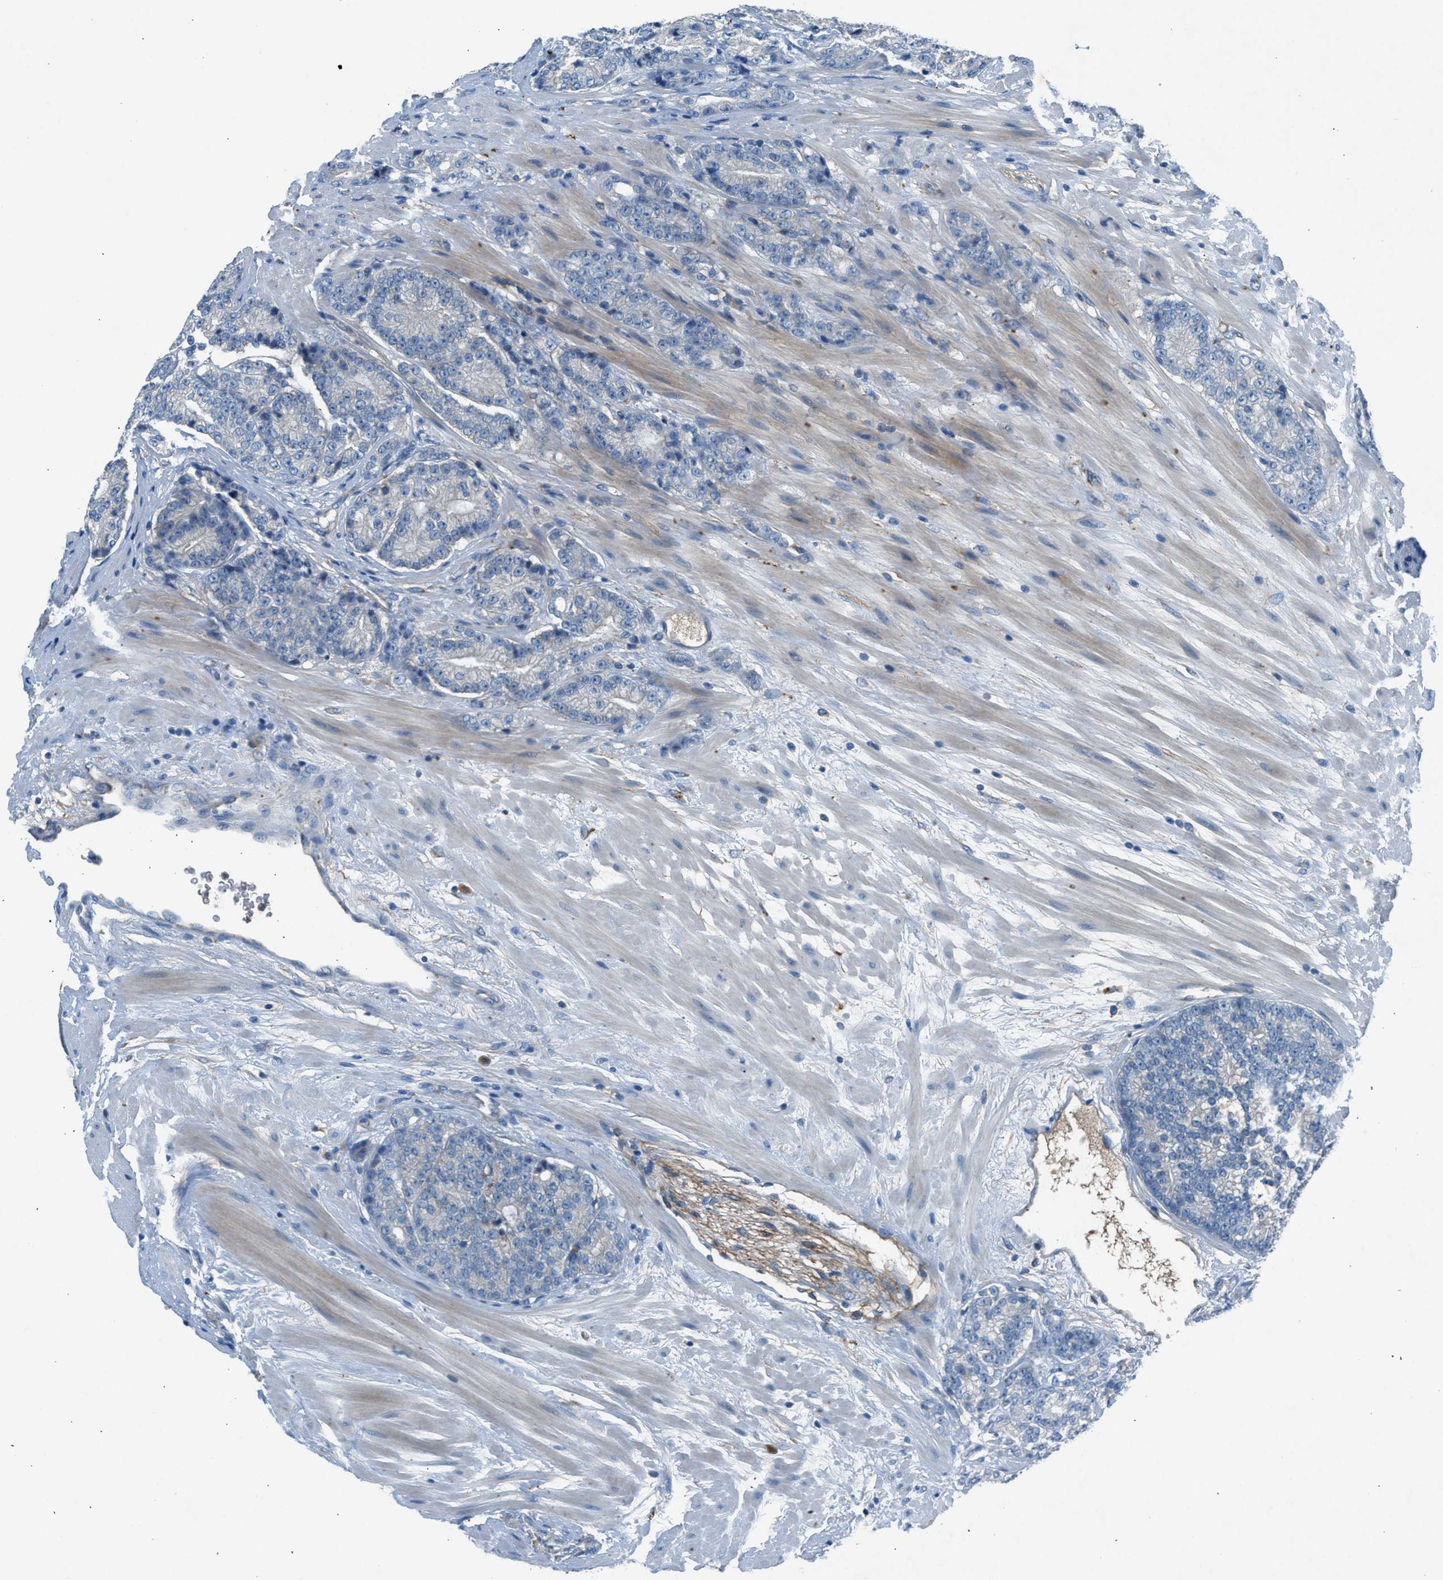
{"staining": {"intensity": "negative", "quantity": "none", "location": "none"}, "tissue": "prostate cancer", "cell_type": "Tumor cells", "image_type": "cancer", "snomed": [{"axis": "morphology", "description": "Adenocarcinoma, High grade"}, {"axis": "topography", "description": "Prostate"}], "caption": "High magnification brightfield microscopy of prostate cancer stained with DAB (brown) and counterstained with hematoxylin (blue): tumor cells show no significant positivity.", "gene": "BMP1", "patient": {"sex": "male", "age": 61}}